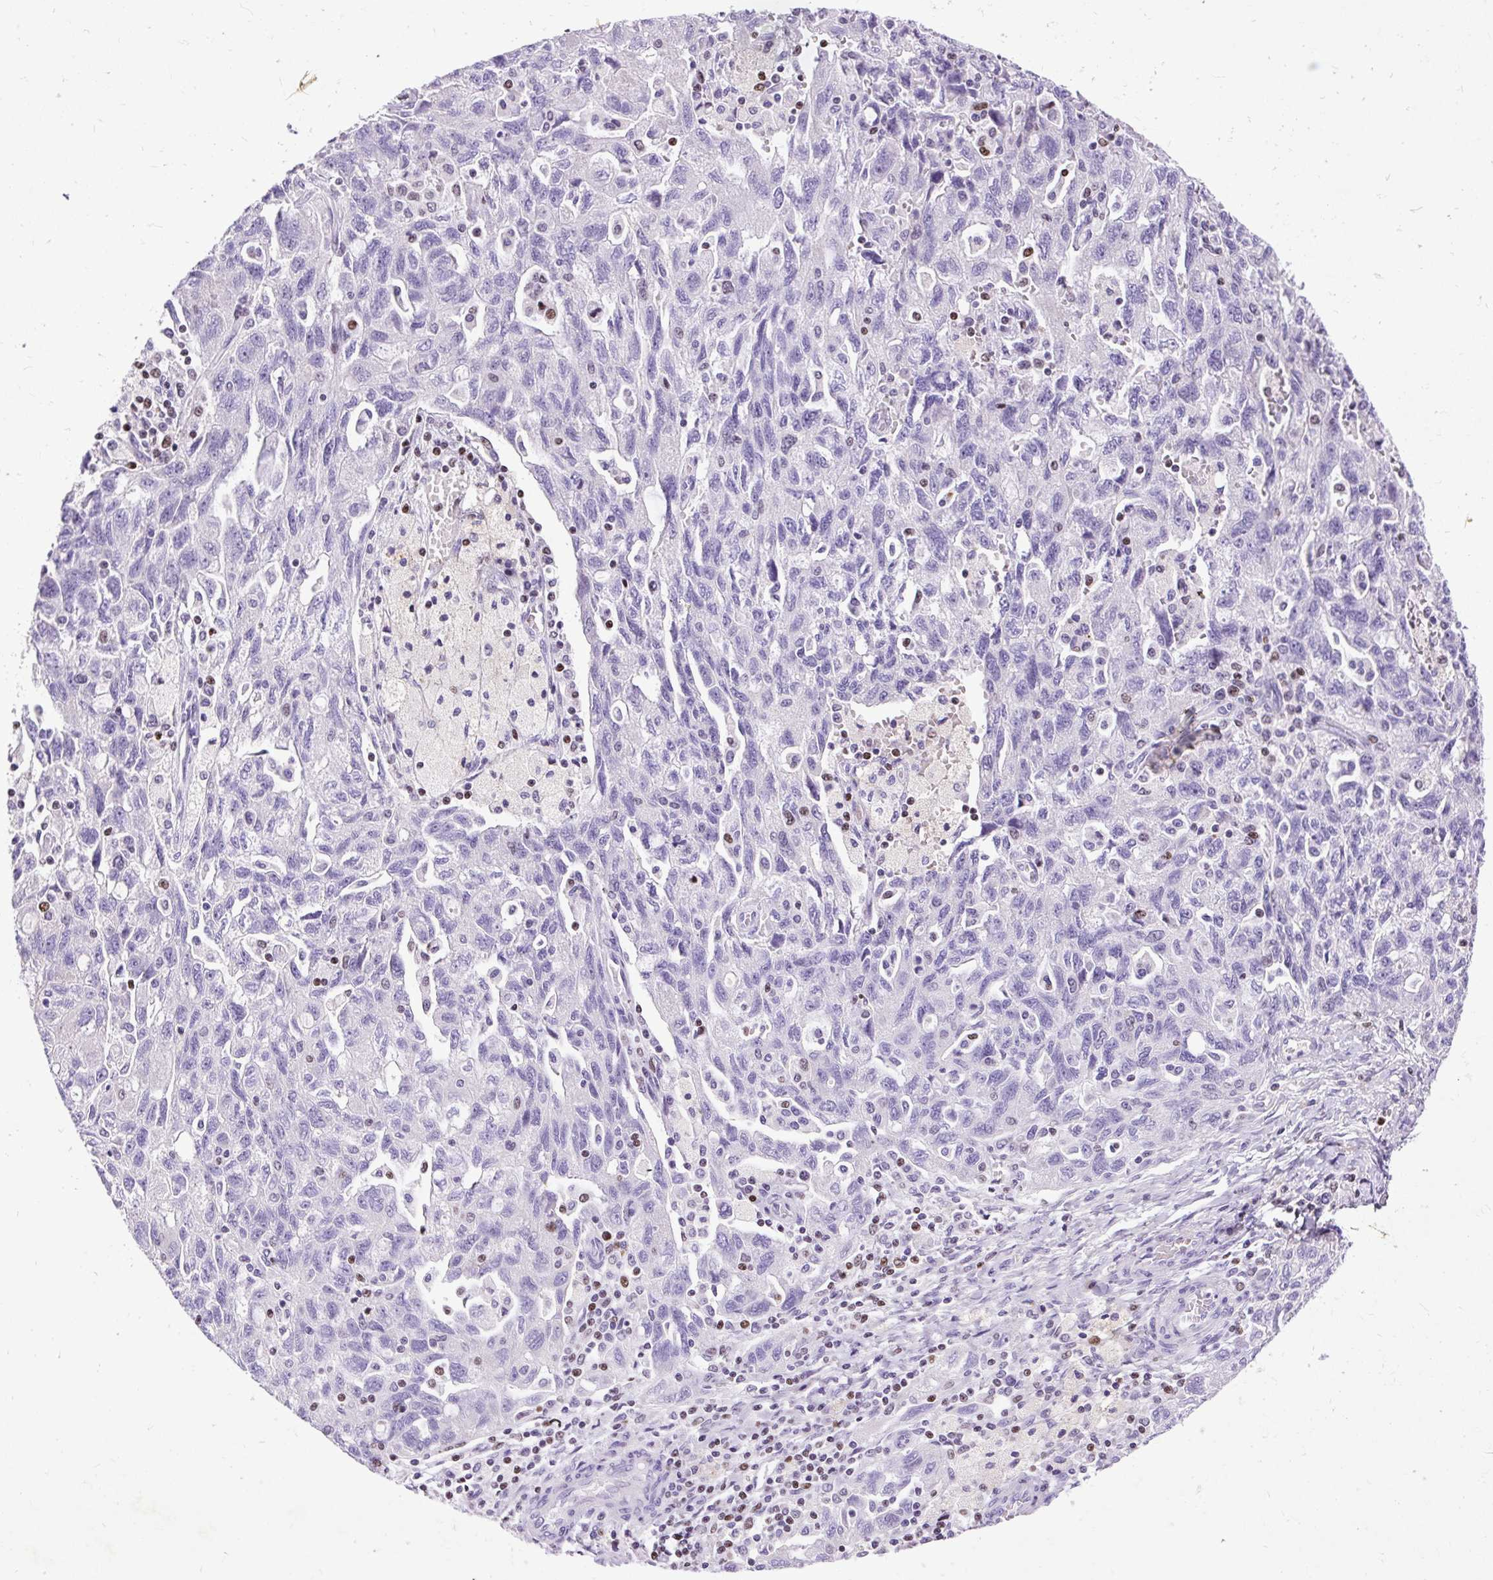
{"staining": {"intensity": "negative", "quantity": "none", "location": "none"}, "tissue": "ovarian cancer", "cell_type": "Tumor cells", "image_type": "cancer", "snomed": [{"axis": "morphology", "description": "Carcinoma, NOS"}, {"axis": "morphology", "description": "Cystadenocarcinoma, serous, NOS"}, {"axis": "topography", "description": "Ovary"}], "caption": "The histopathology image shows no significant positivity in tumor cells of serous cystadenocarcinoma (ovarian).", "gene": "SPC24", "patient": {"sex": "female", "age": 69}}